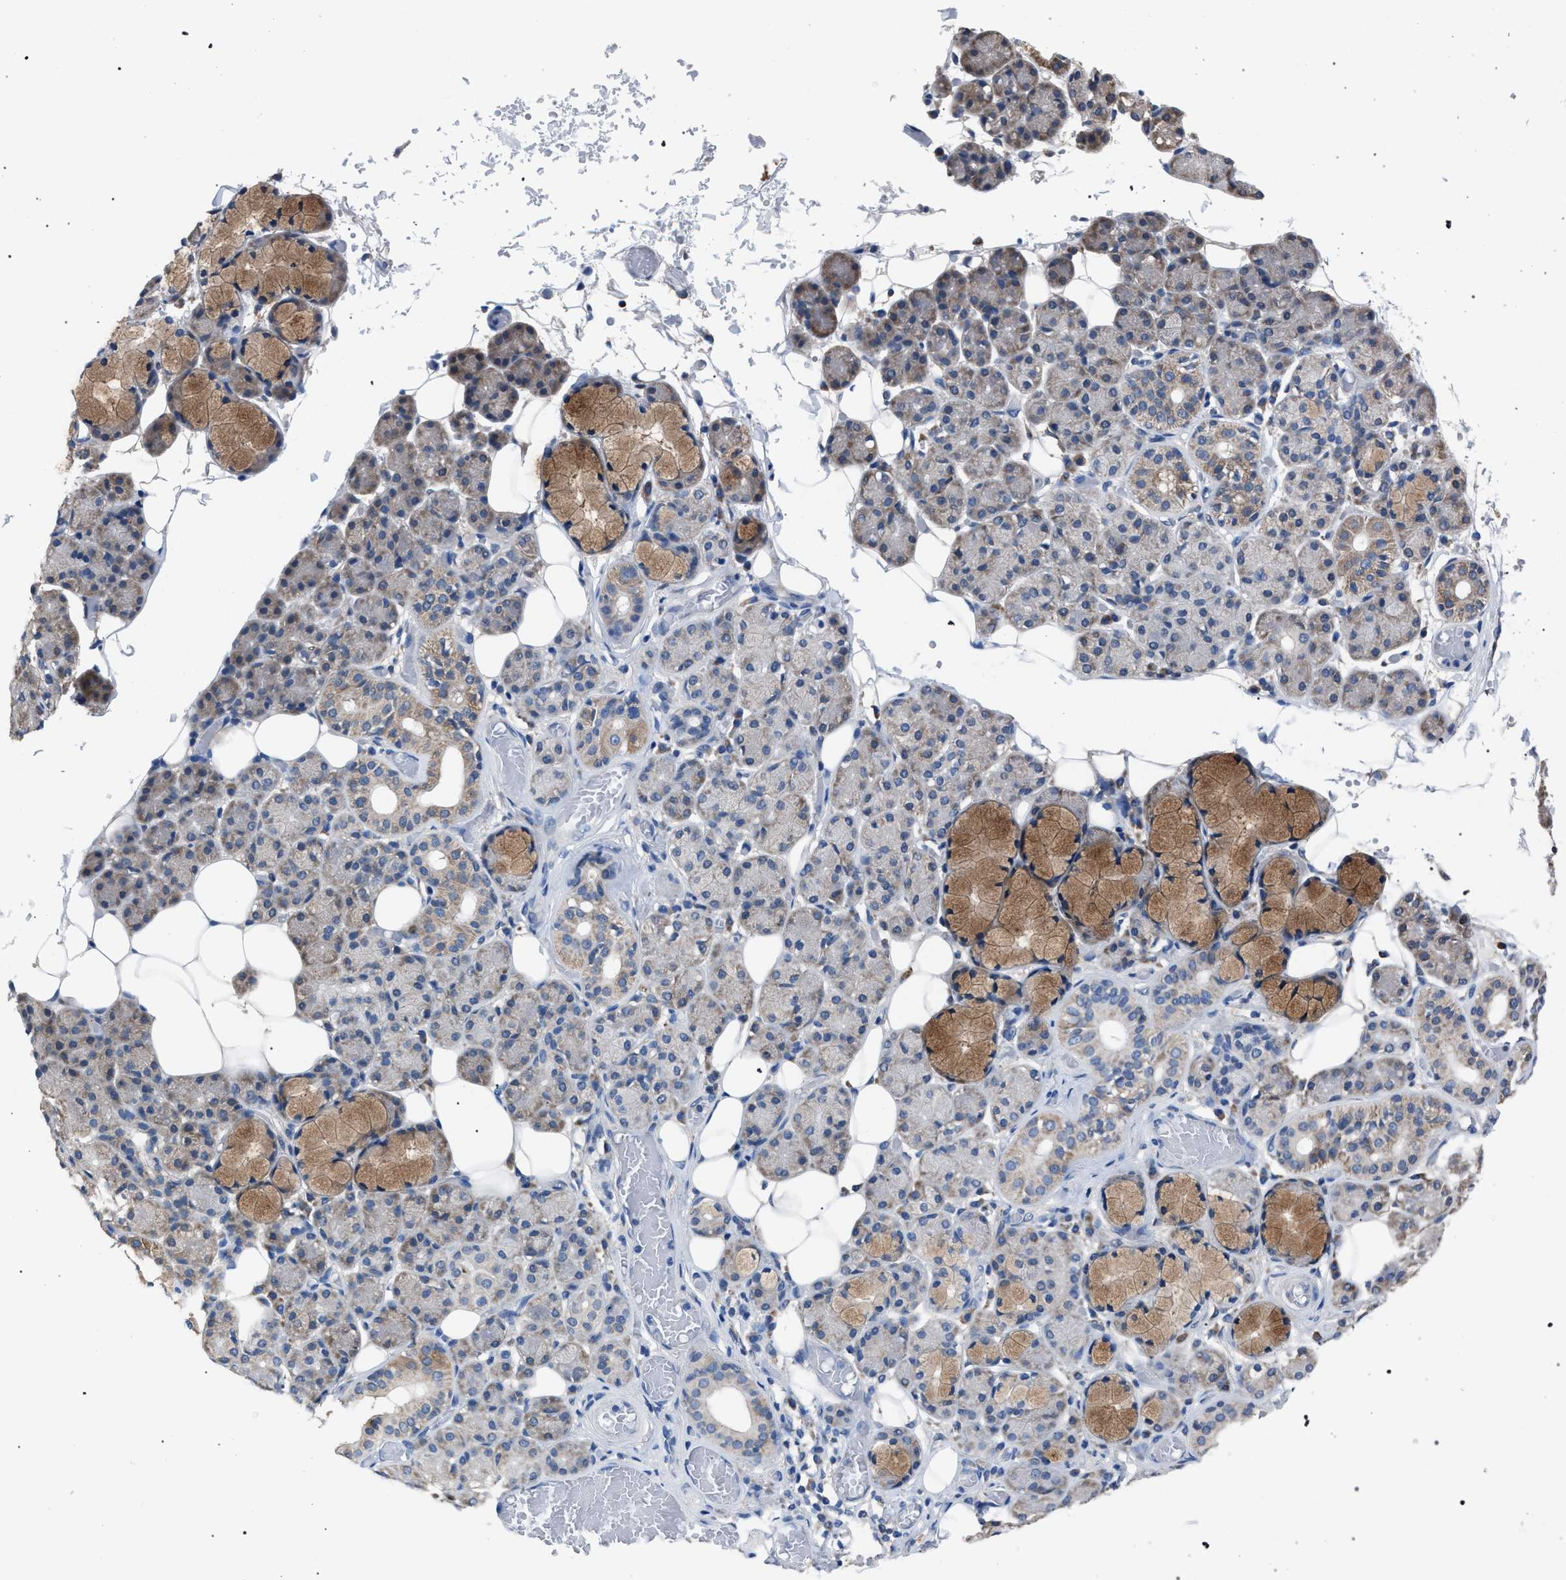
{"staining": {"intensity": "moderate", "quantity": "<25%", "location": "cytoplasmic/membranous"}, "tissue": "salivary gland", "cell_type": "Glandular cells", "image_type": "normal", "snomed": [{"axis": "morphology", "description": "Normal tissue, NOS"}, {"axis": "topography", "description": "Salivary gland"}], "caption": "The micrograph exhibits staining of benign salivary gland, revealing moderate cytoplasmic/membranous protein positivity (brown color) within glandular cells. Nuclei are stained in blue.", "gene": "CRYZ", "patient": {"sex": "male", "age": 63}}